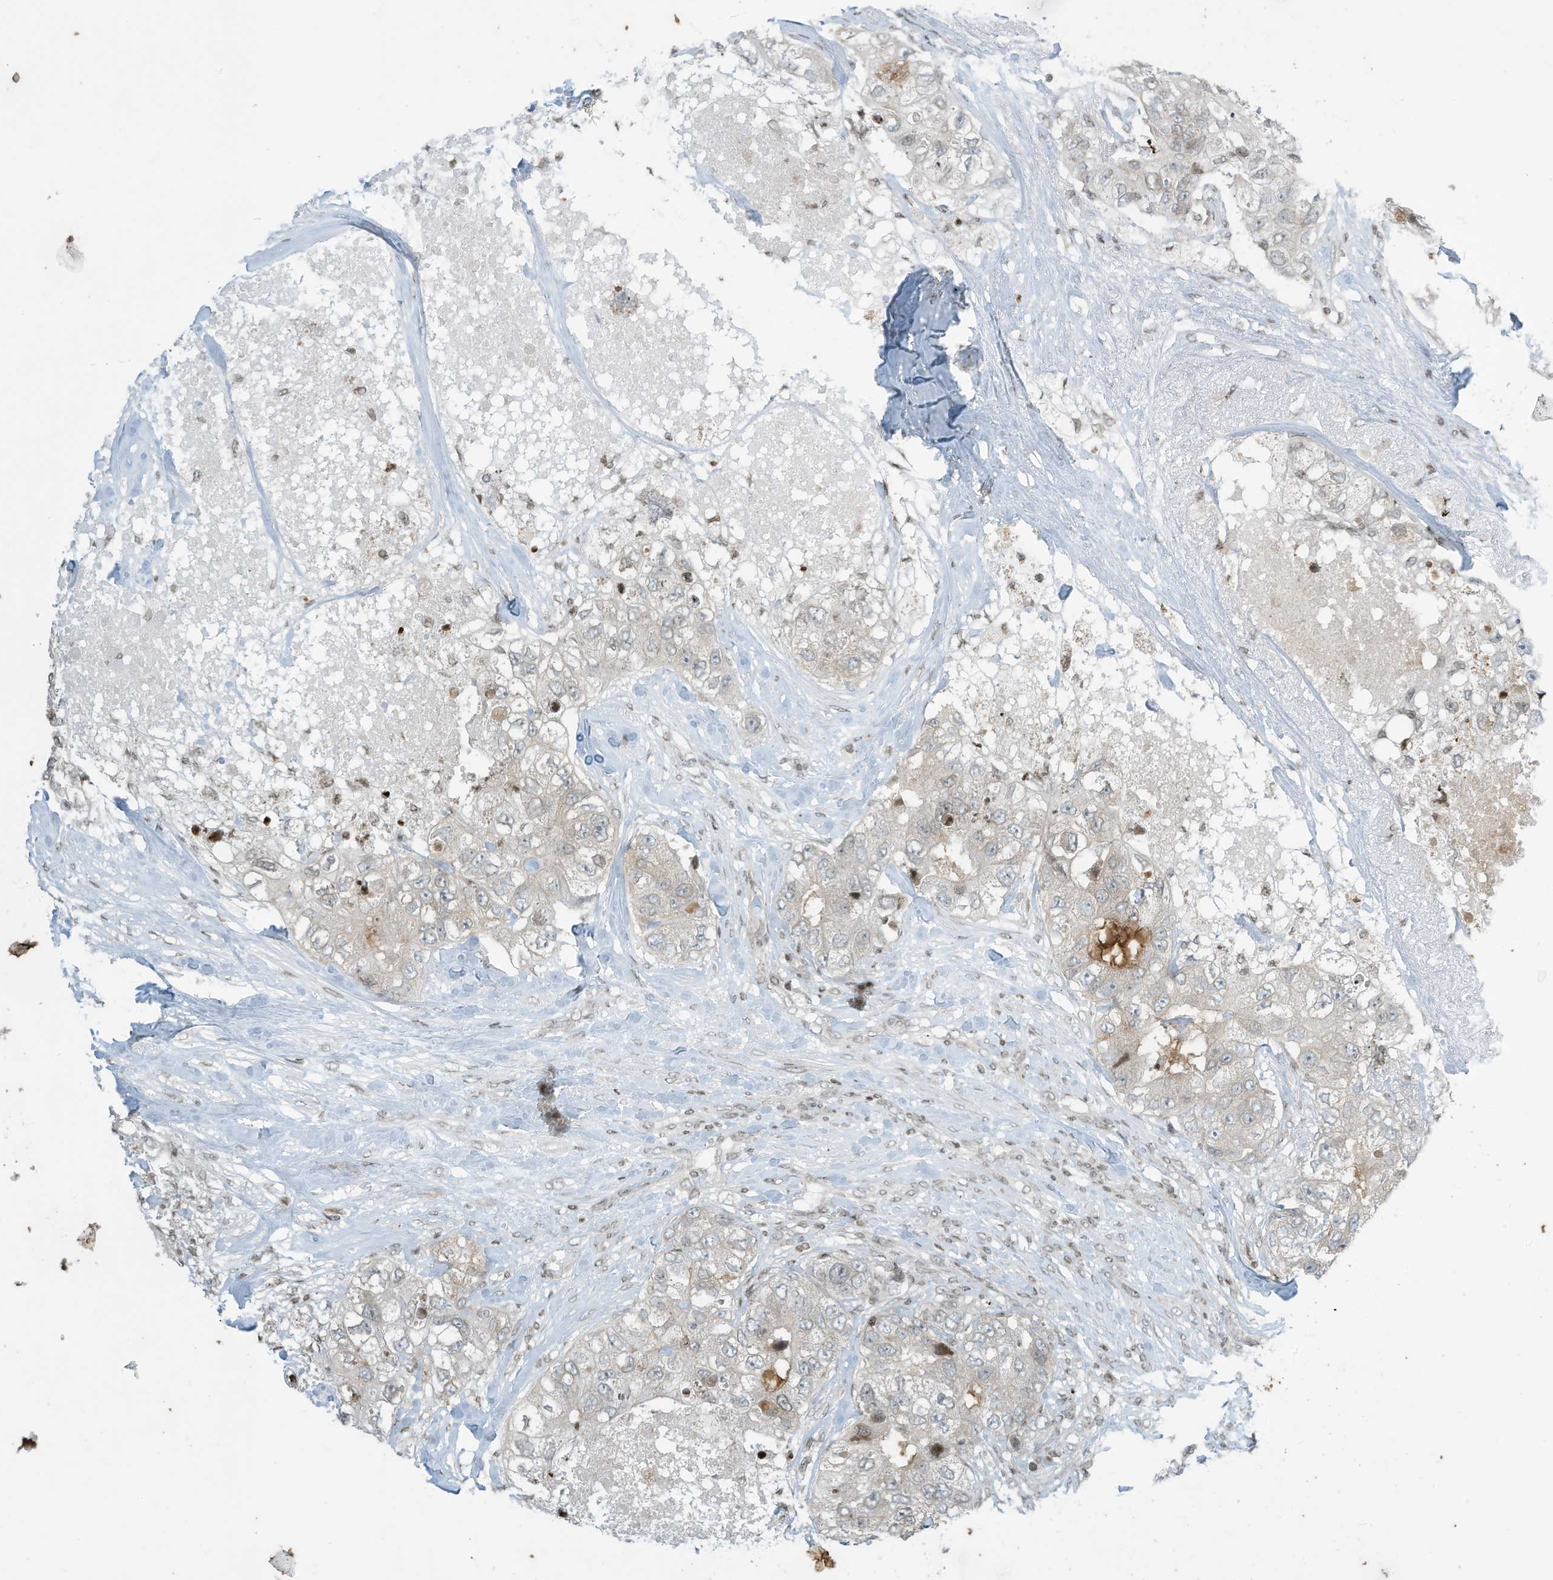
{"staining": {"intensity": "negative", "quantity": "none", "location": "none"}, "tissue": "breast cancer", "cell_type": "Tumor cells", "image_type": "cancer", "snomed": [{"axis": "morphology", "description": "Duct carcinoma"}, {"axis": "topography", "description": "Breast"}], "caption": "Immunohistochemistry photomicrograph of neoplastic tissue: human breast cancer (invasive ductal carcinoma) stained with DAB (3,3'-diaminobenzidine) exhibits no significant protein staining in tumor cells.", "gene": "ADI1", "patient": {"sex": "female", "age": 62}}